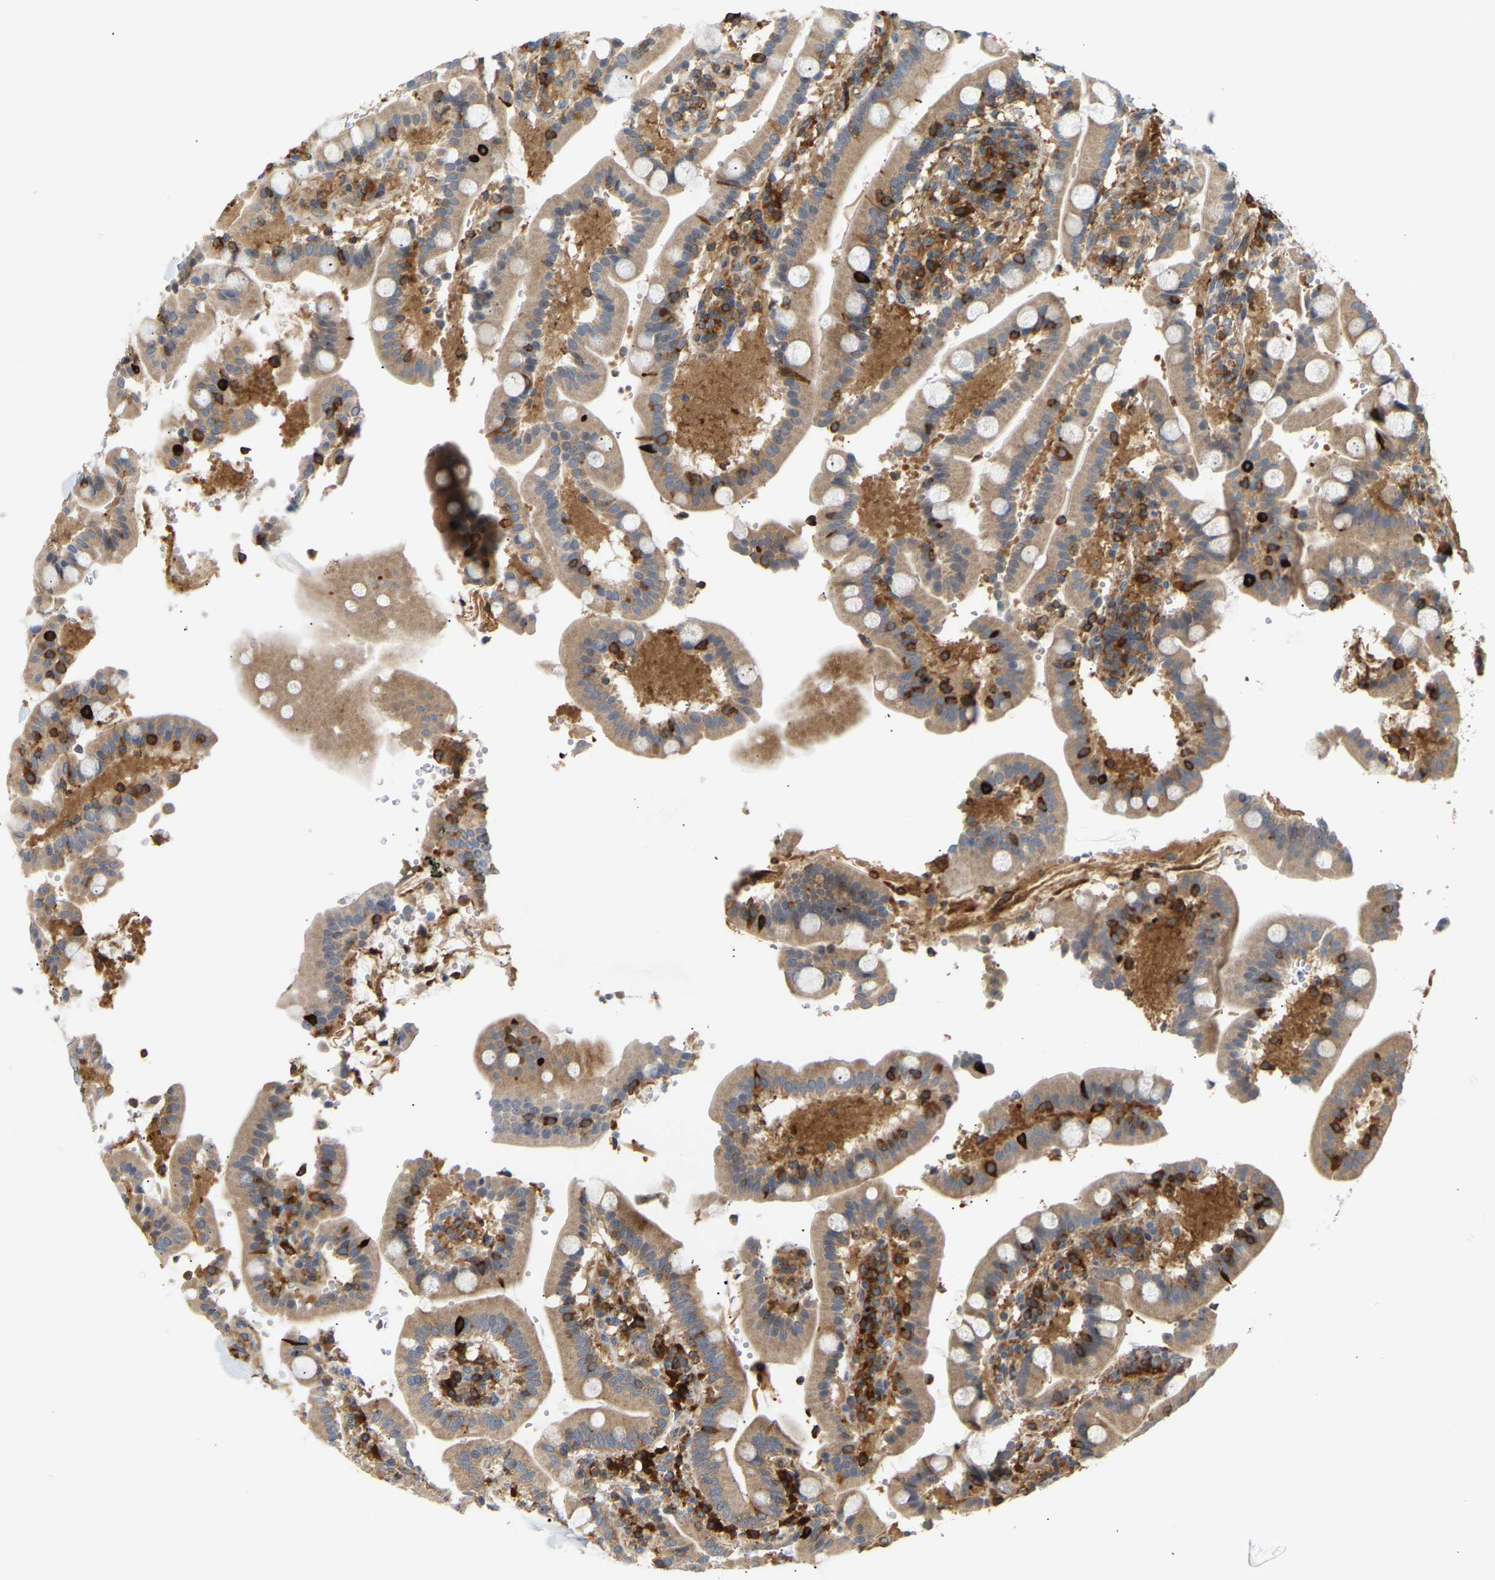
{"staining": {"intensity": "moderate", "quantity": ">75%", "location": "cytoplasmic/membranous"}, "tissue": "duodenum", "cell_type": "Glandular cells", "image_type": "normal", "snomed": [{"axis": "morphology", "description": "Normal tissue, NOS"}, {"axis": "topography", "description": "Small intestine, NOS"}], "caption": "About >75% of glandular cells in benign human duodenum show moderate cytoplasmic/membranous protein positivity as visualized by brown immunohistochemical staining.", "gene": "PLCG2", "patient": {"sex": "female", "age": 71}}